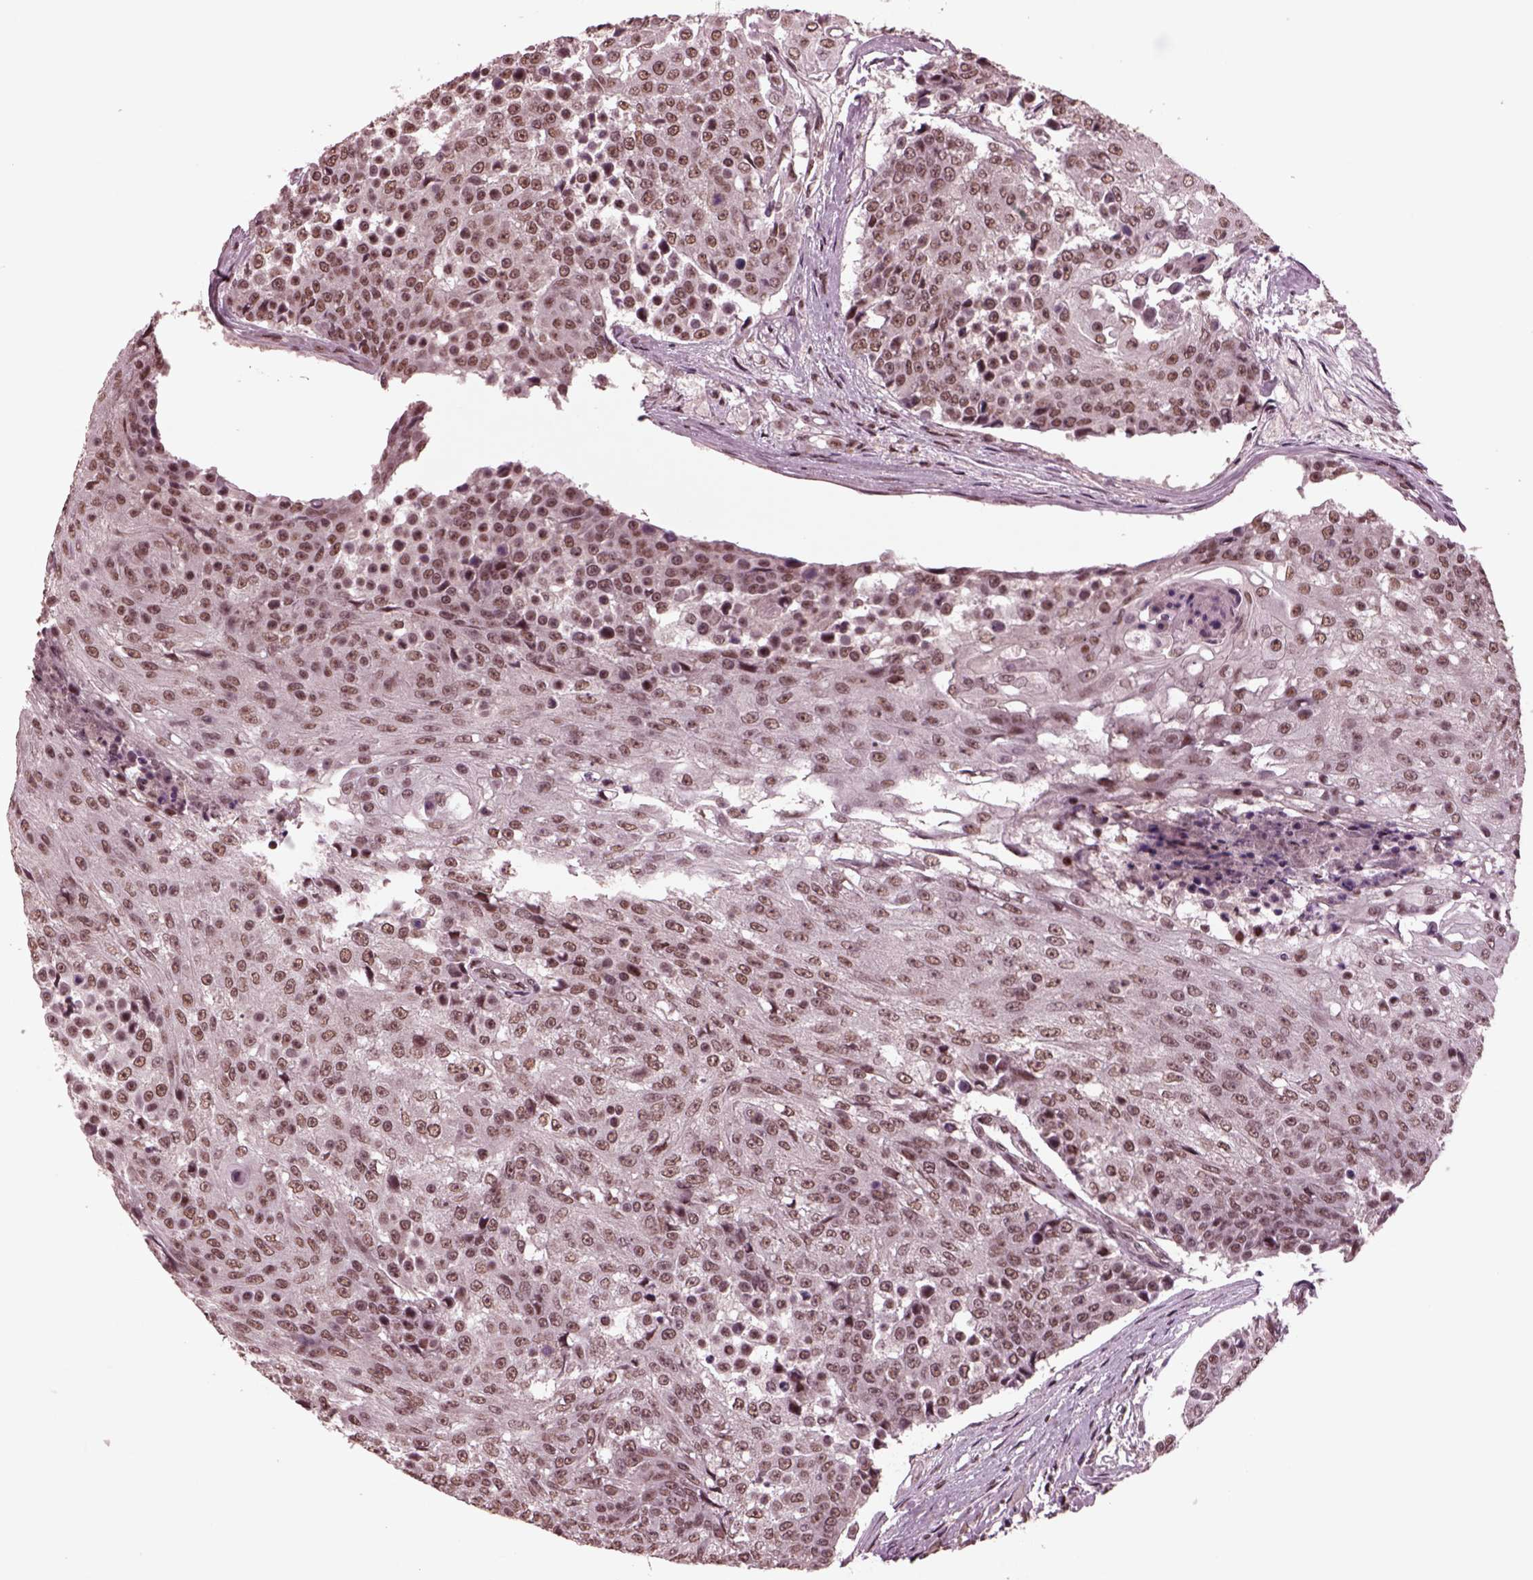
{"staining": {"intensity": "weak", "quantity": ">75%", "location": "nuclear"}, "tissue": "urothelial cancer", "cell_type": "Tumor cells", "image_type": "cancer", "snomed": [{"axis": "morphology", "description": "Urothelial carcinoma, High grade"}, {"axis": "topography", "description": "Urinary bladder"}], "caption": "Immunohistochemistry (IHC) image of neoplastic tissue: human high-grade urothelial carcinoma stained using immunohistochemistry (IHC) reveals low levels of weak protein expression localized specifically in the nuclear of tumor cells, appearing as a nuclear brown color.", "gene": "NAP1L5", "patient": {"sex": "female", "age": 63}}